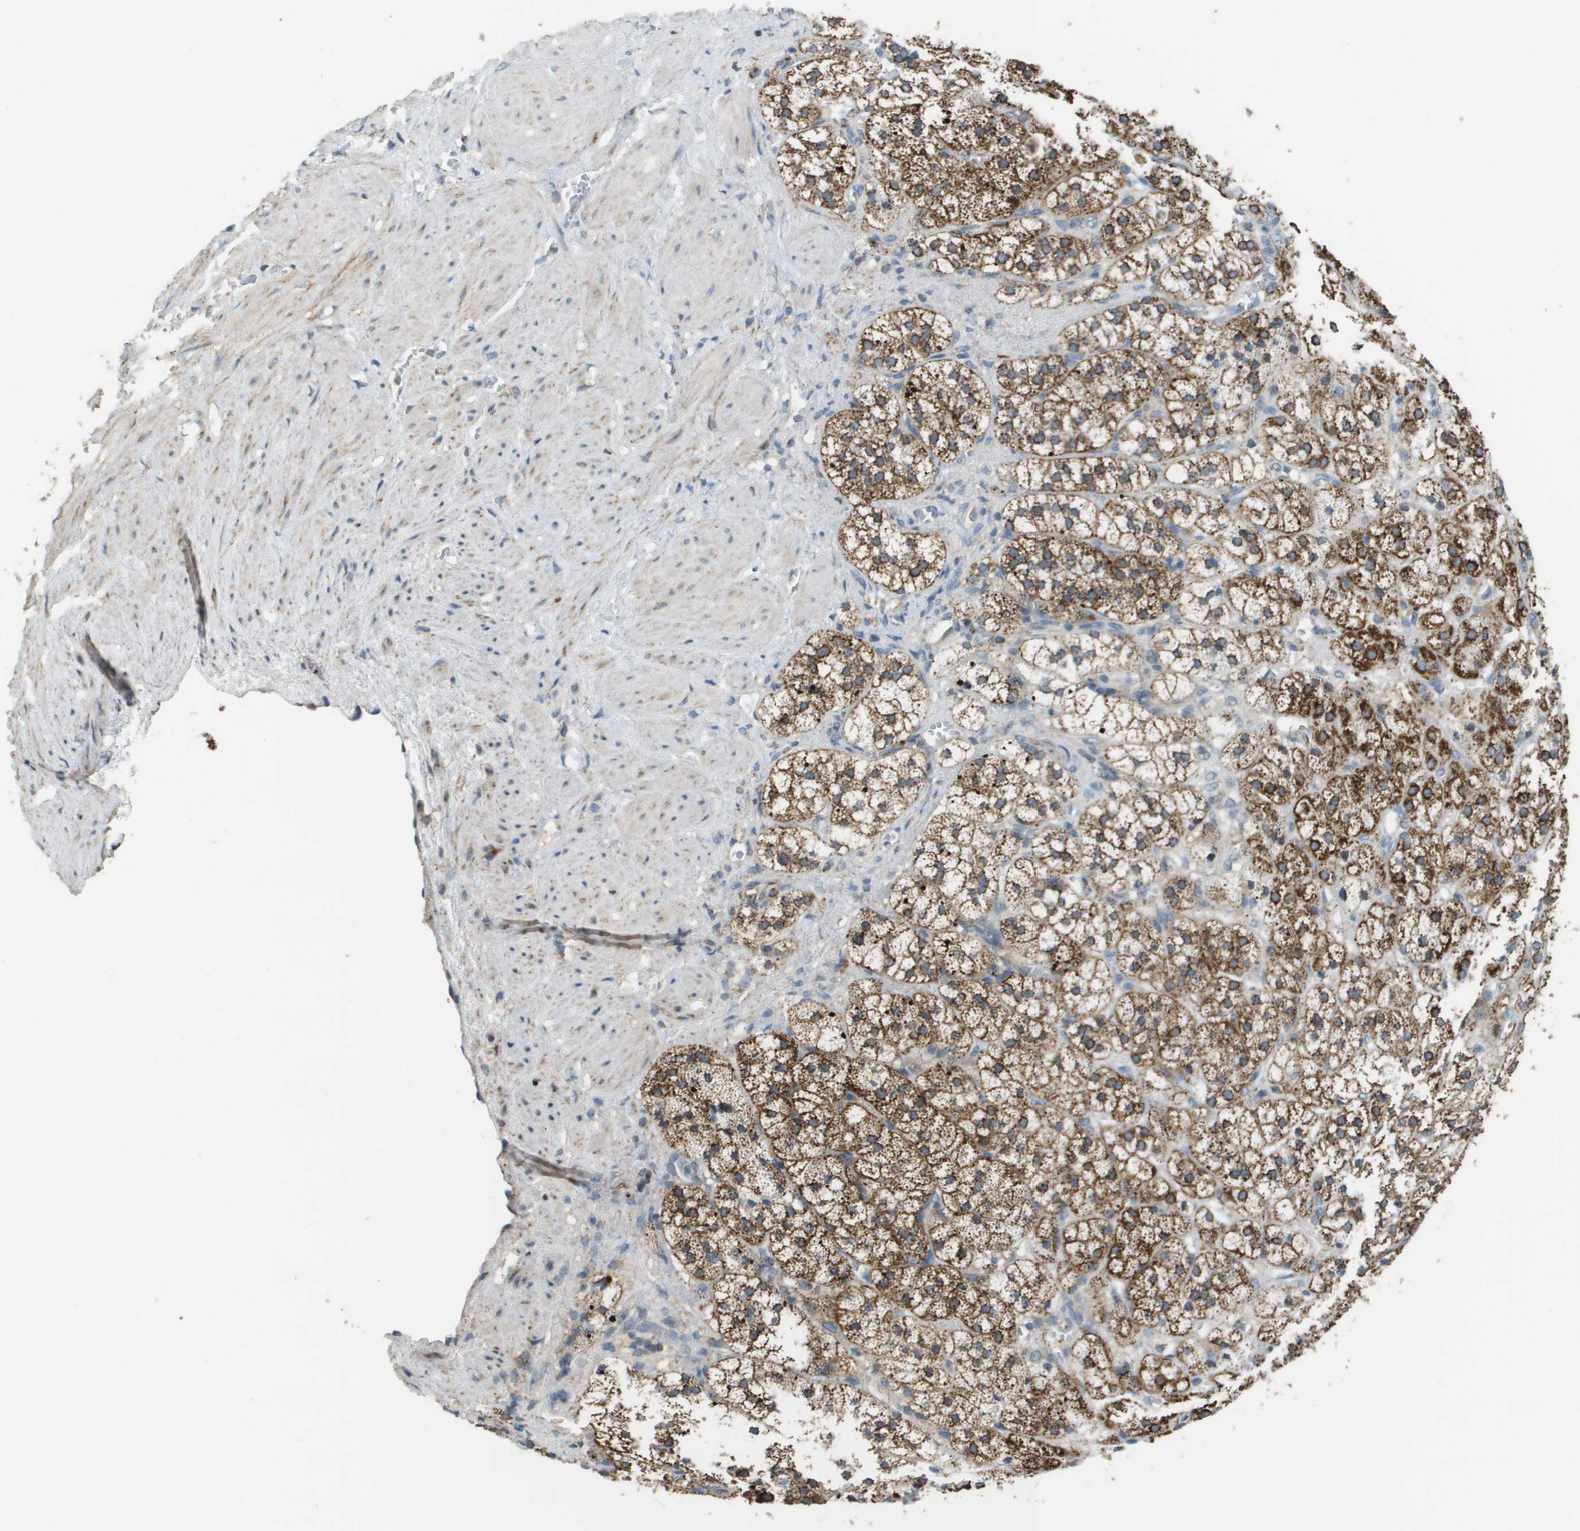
{"staining": {"intensity": "strong", "quantity": ">75%", "location": "cytoplasmic/membranous"}, "tissue": "adrenal gland", "cell_type": "Glandular cells", "image_type": "normal", "snomed": [{"axis": "morphology", "description": "Normal tissue, NOS"}, {"axis": "topography", "description": "Adrenal gland"}], "caption": "This photomicrograph displays immunohistochemistry (IHC) staining of benign adrenal gland, with high strong cytoplasmic/membranous staining in about >75% of glandular cells.", "gene": "FH", "patient": {"sex": "male", "age": 56}}